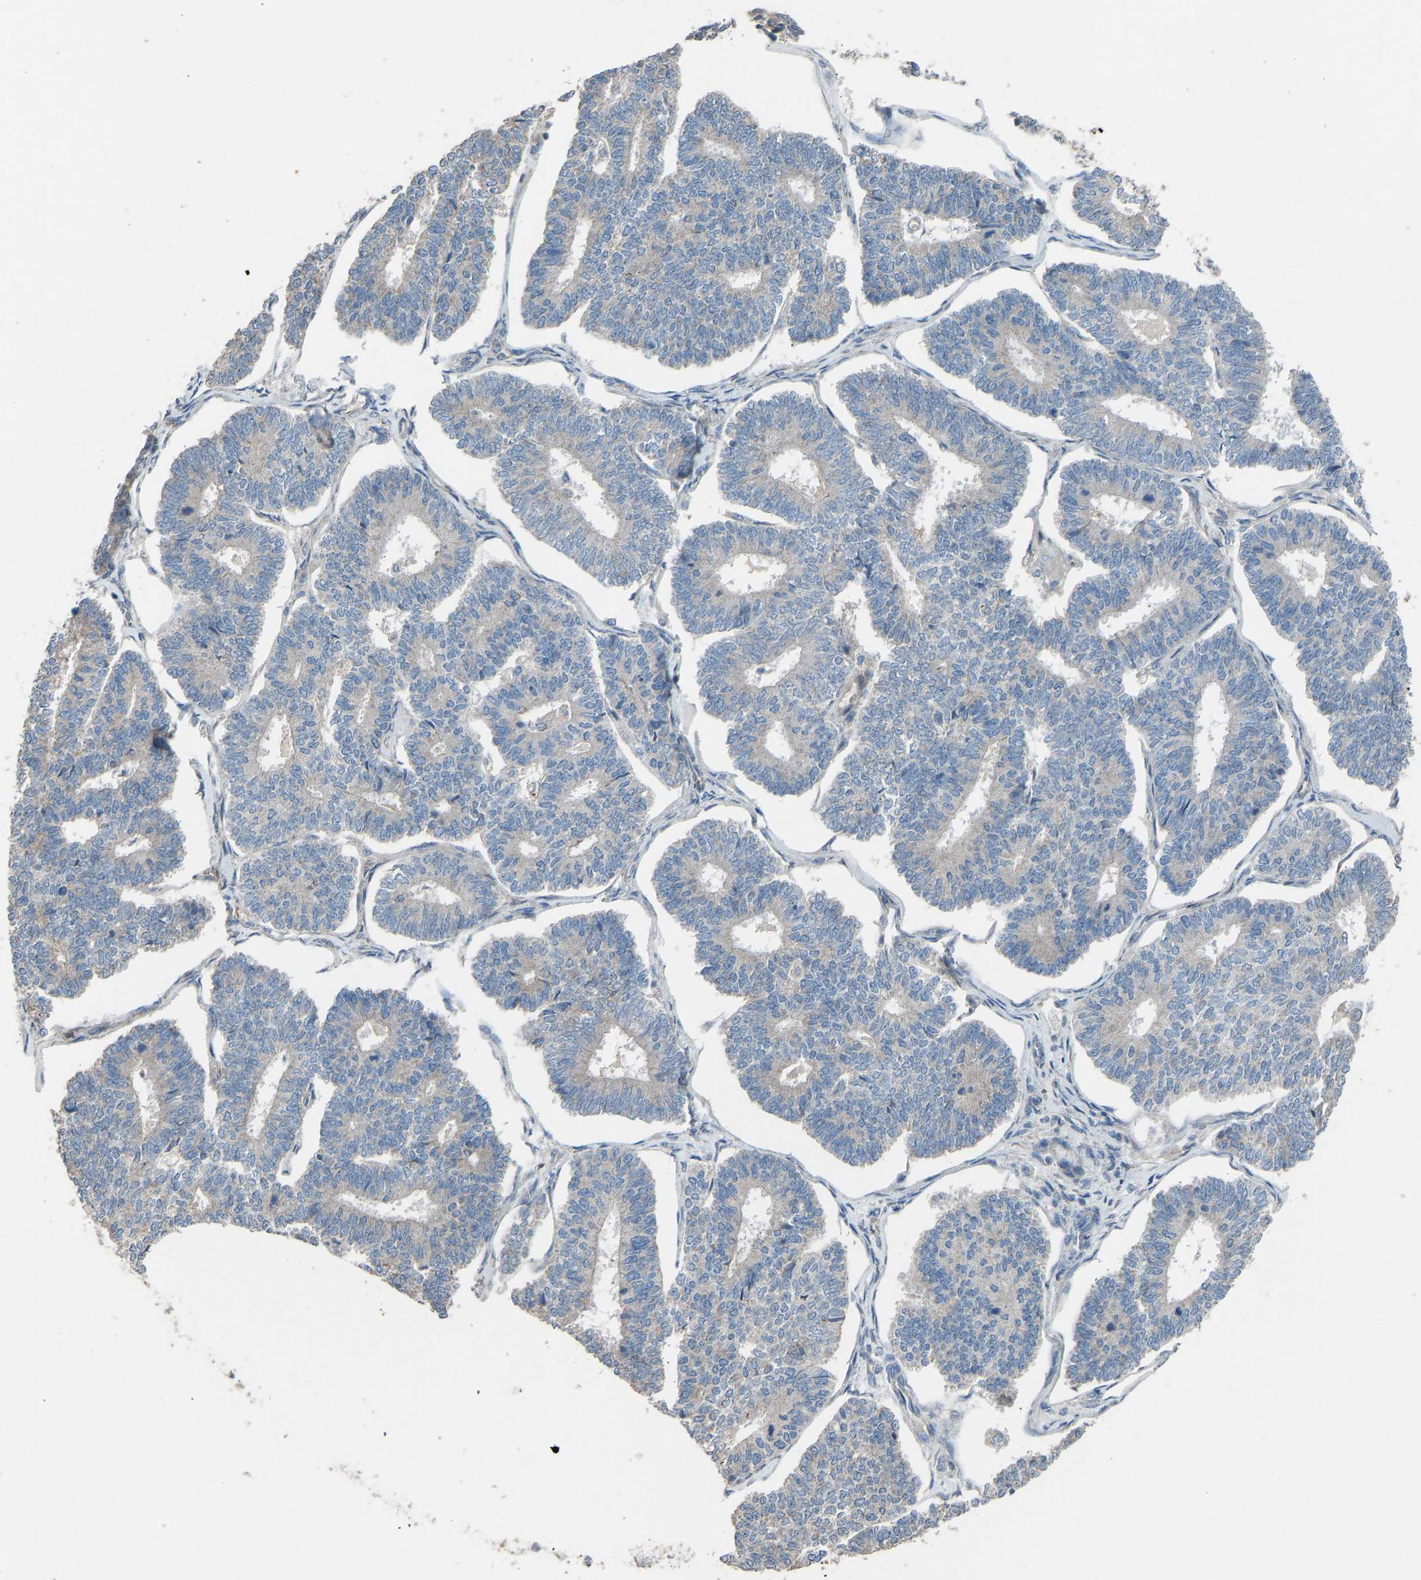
{"staining": {"intensity": "negative", "quantity": "none", "location": "none"}, "tissue": "endometrial cancer", "cell_type": "Tumor cells", "image_type": "cancer", "snomed": [{"axis": "morphology", "description": "Adenocarcinoma, NOS"}, {"axis": "topography", "description": "Endometrium"}], "caption": "Tumor cells show no significant protein expression in endometrial cancer.", "gene": "TGFBR3", "patient": {"sex": "female", "age": 70}}